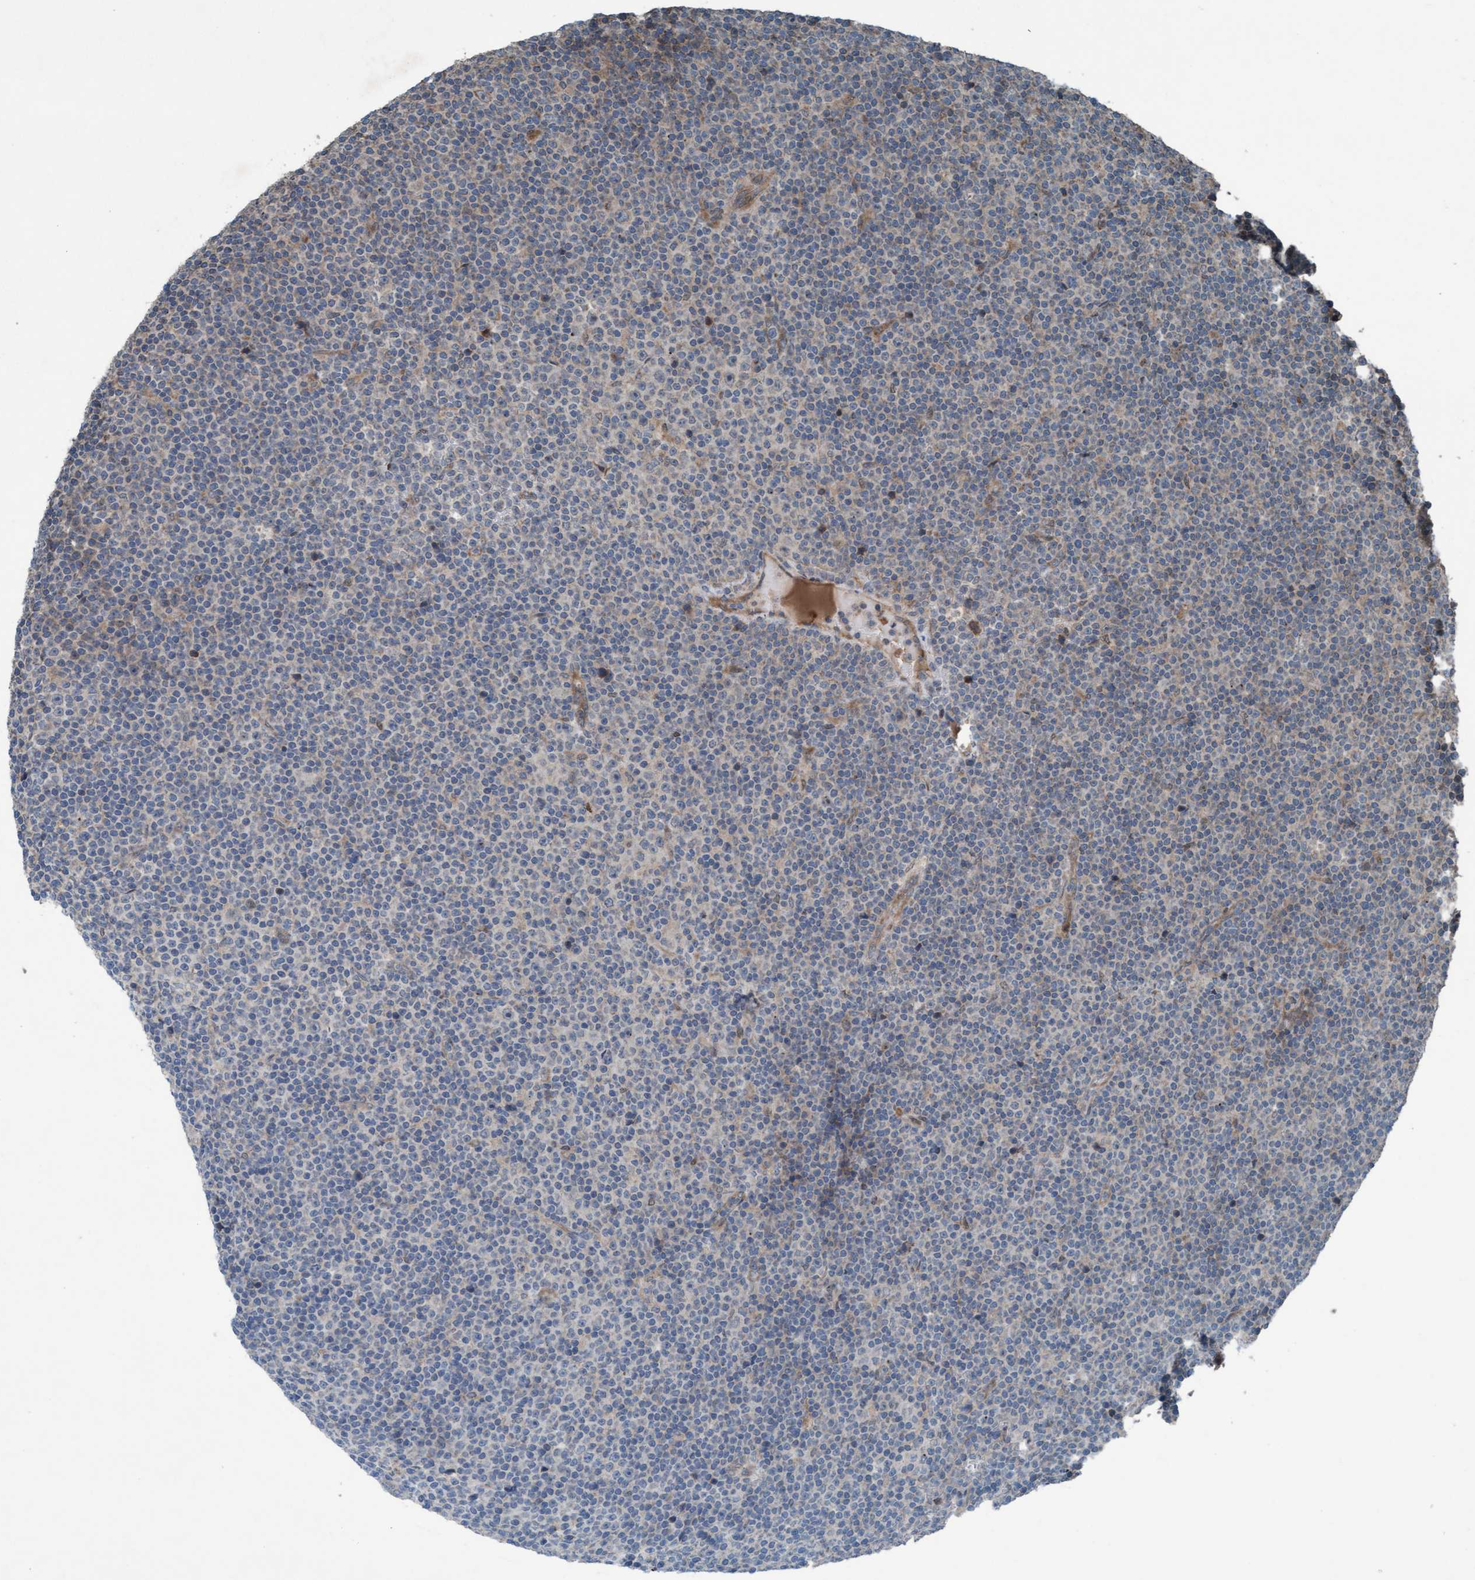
{"staining": {"intensity": "negative", "quantity": "none", "location": "none"}, "tissue": "lymphoma", "cell_type": "Tumor cells", "image_type": "cancer", "snomed": [{"axis": "morphology", "description": "Malignant lymphoma, non-Hodgkin's type, Low grade"}, {"axis": "topography", "description": "Lymph node"}], "caption": "There is no significant positivity in tumor cells of lymphoma.", "gene": "PLXNB2", "patient": {"sex": "female", "age": 67}}